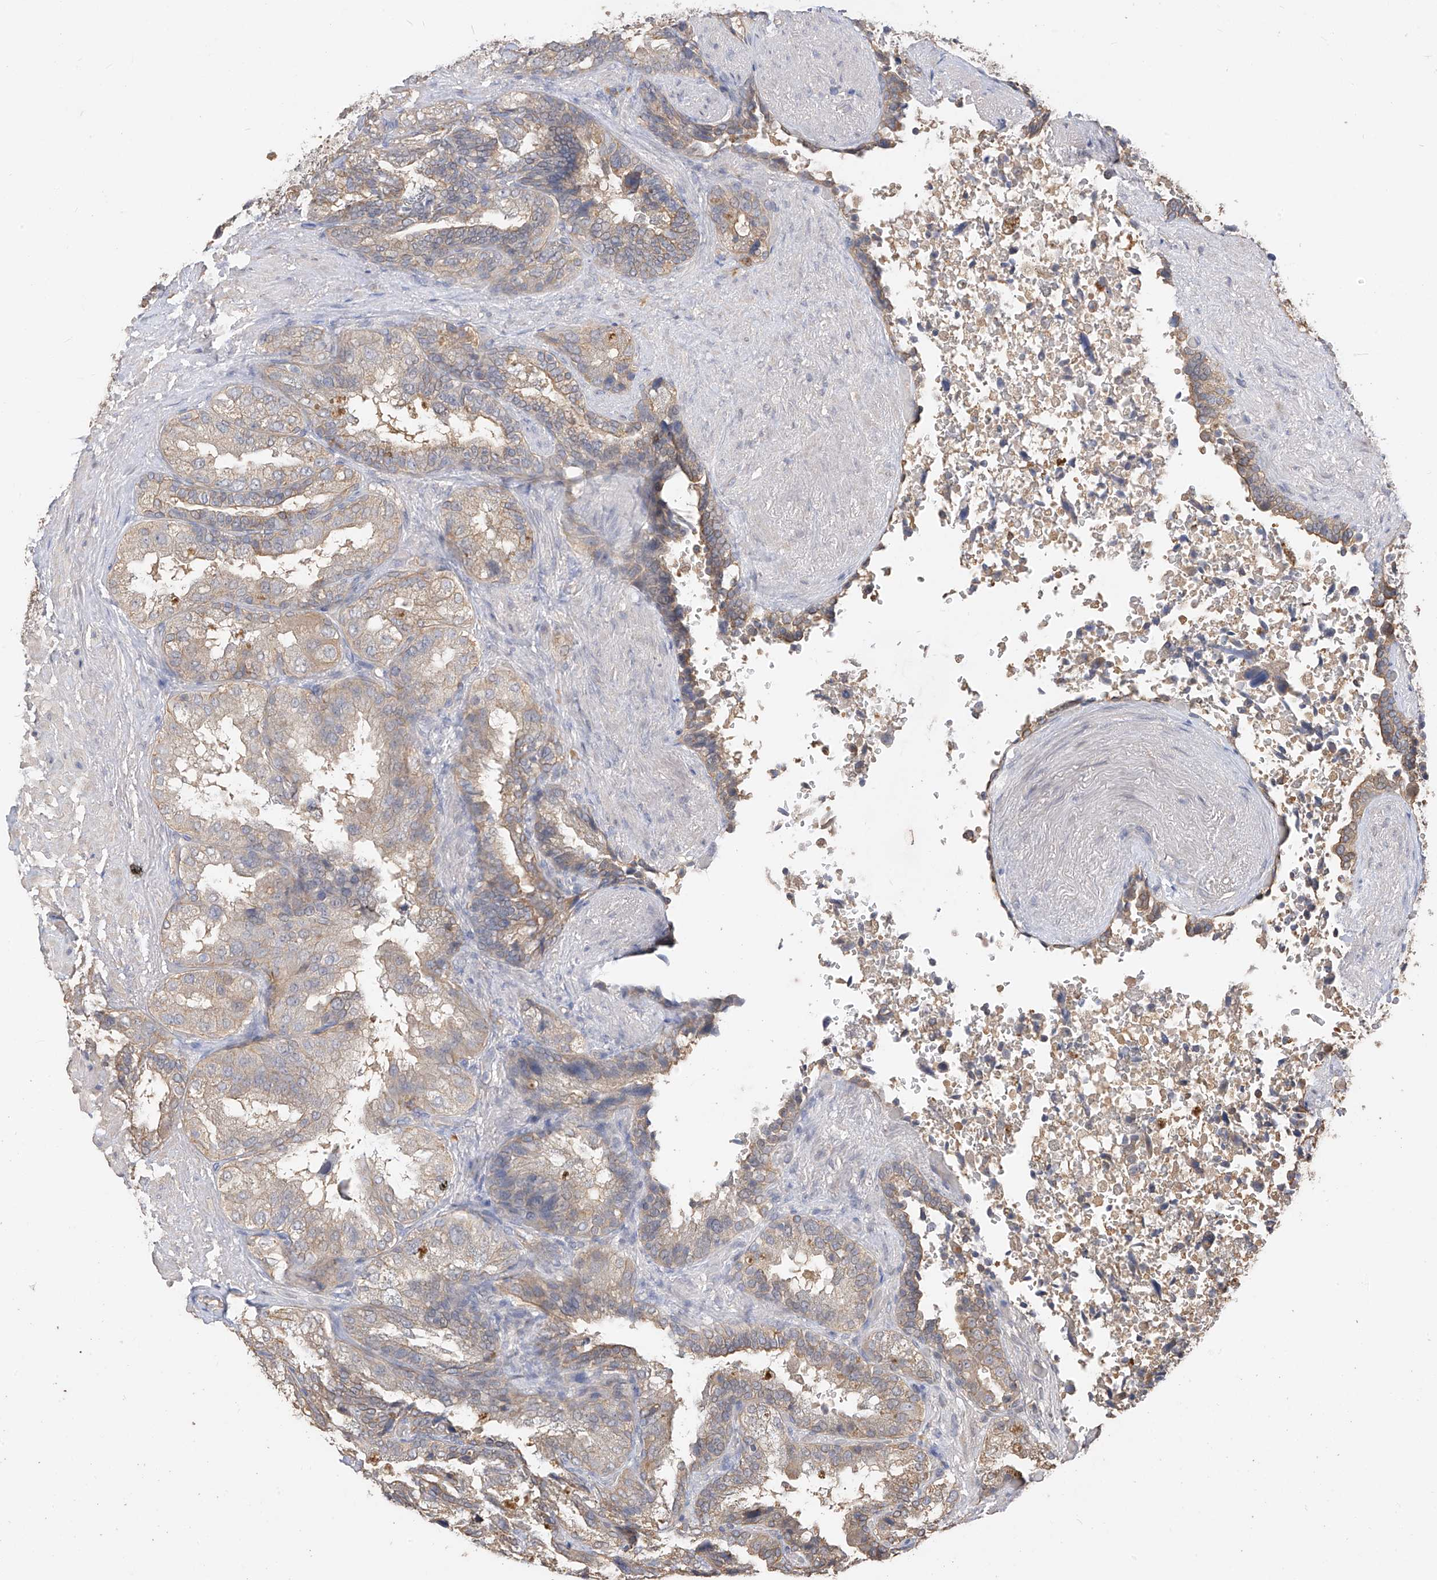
{"staining": {"intensity": "moderate", "quantity": ">75%", "location": "cytoplasmic/membranous"}, "tissue": "seminal vesicle", "cell_type": "Glandular cells", "image_type": "normal", "snomed": [{"axis": "morphology", "description": "Normal tissue, NOS"}, {"axis": "topography", "description": "Seminal veicle"}, {"axis": "topography", "description": "Peripheral nerve tissue"}], "caption": "Protein staining shows moderate cytoplasmic/membranous positivity in about >75% of glandular cells in normal seminal vesicle.", "gene": "OFD1", "patient": {"sex": "male", "age": 63}}